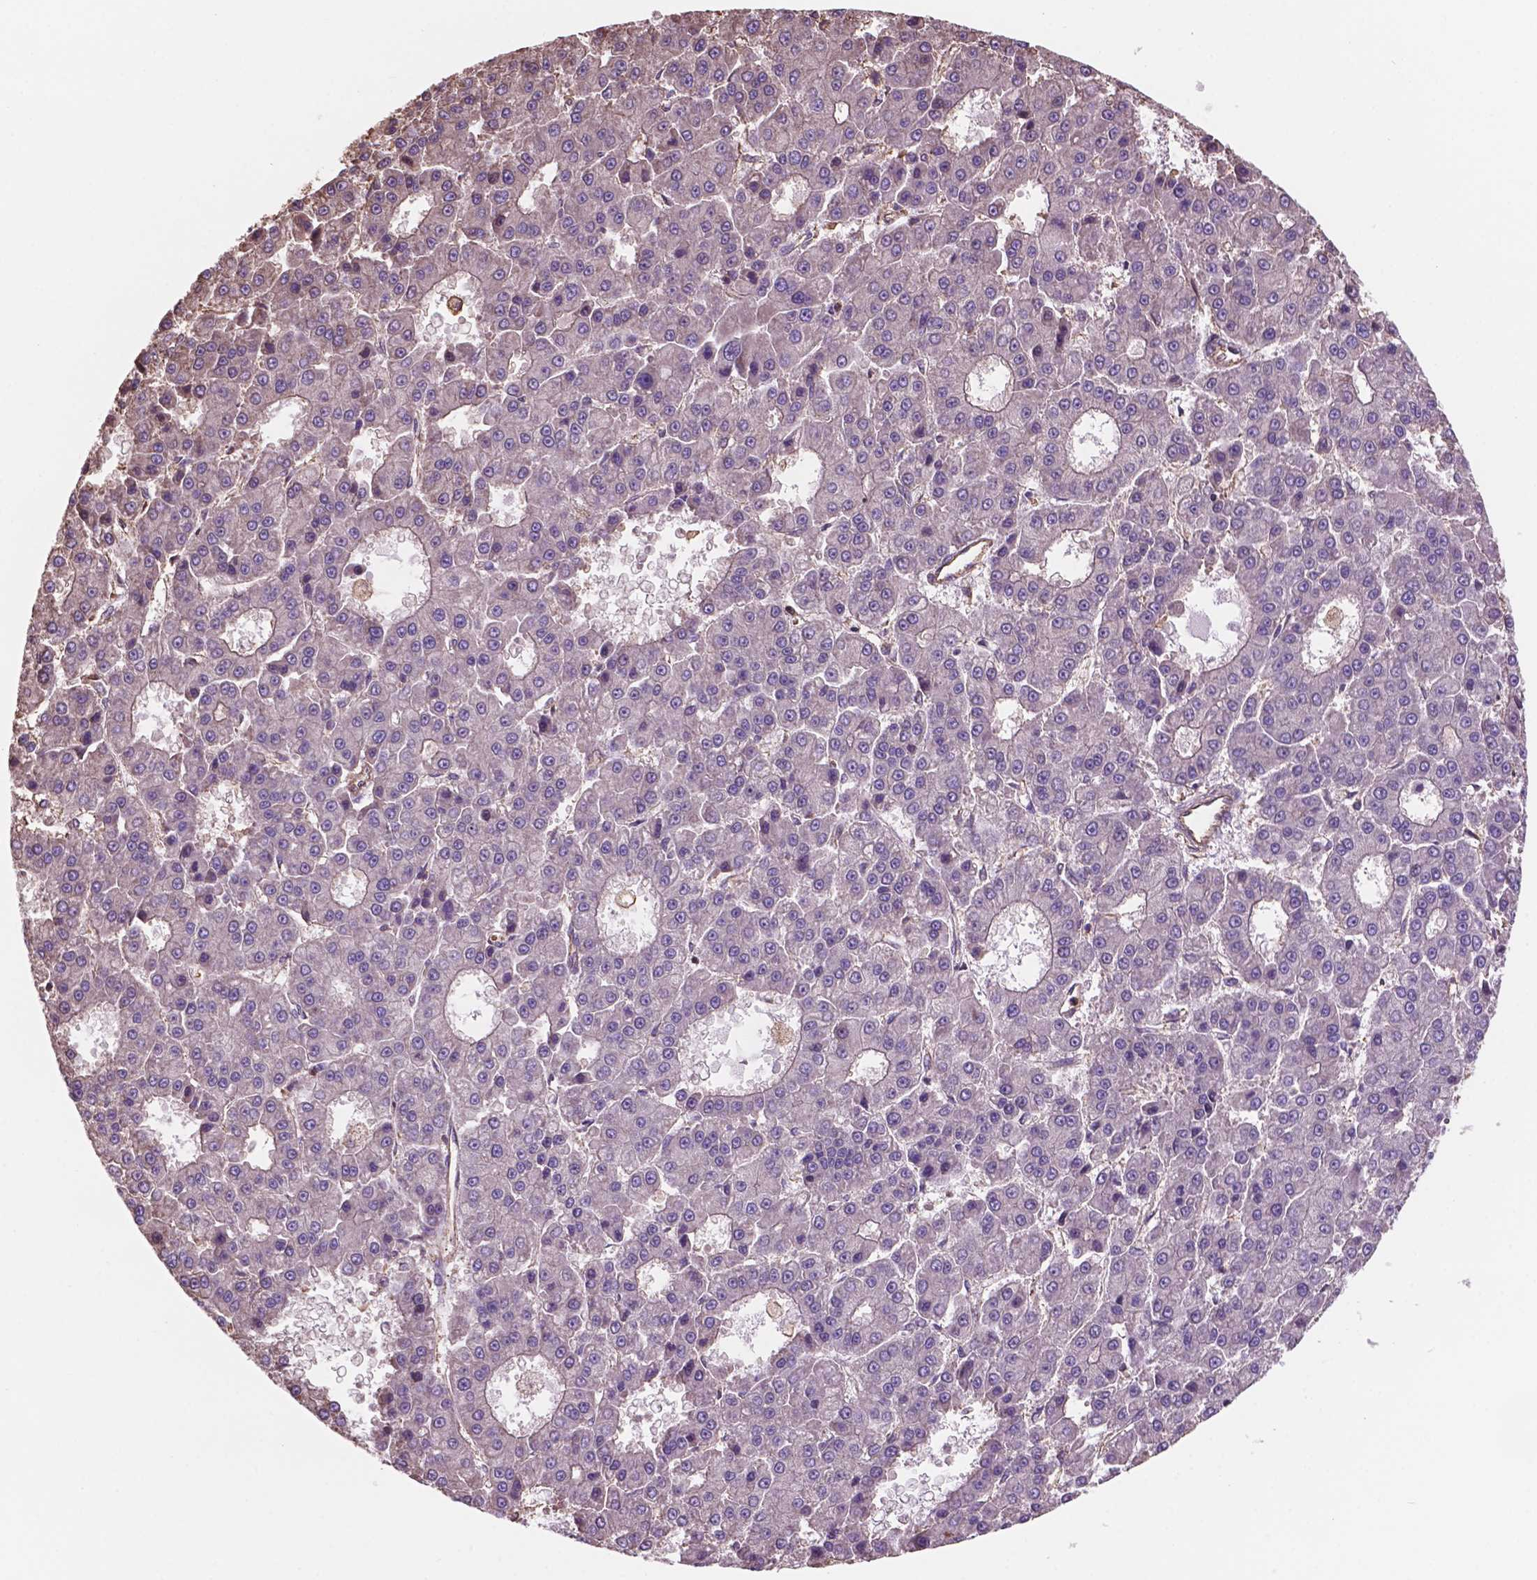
{"staining": {"intensity": "negative", "quantity": "none", "location": "none"}, "tissue": "liver cancer", "cell_type": "Tumor cells", "image_type": "cancer", "snomed": [{"axis": "morphology", "description": "Carcinoma, Hepatocellular, NOS"}, {"axis": "topography", "description": "Liver"}], "caption": "Tumor cells show no significant staining in hepatocellular carcinoma (liver).", "gene": "NIPA2", "patient": {"sex": "male", "age": 70}}